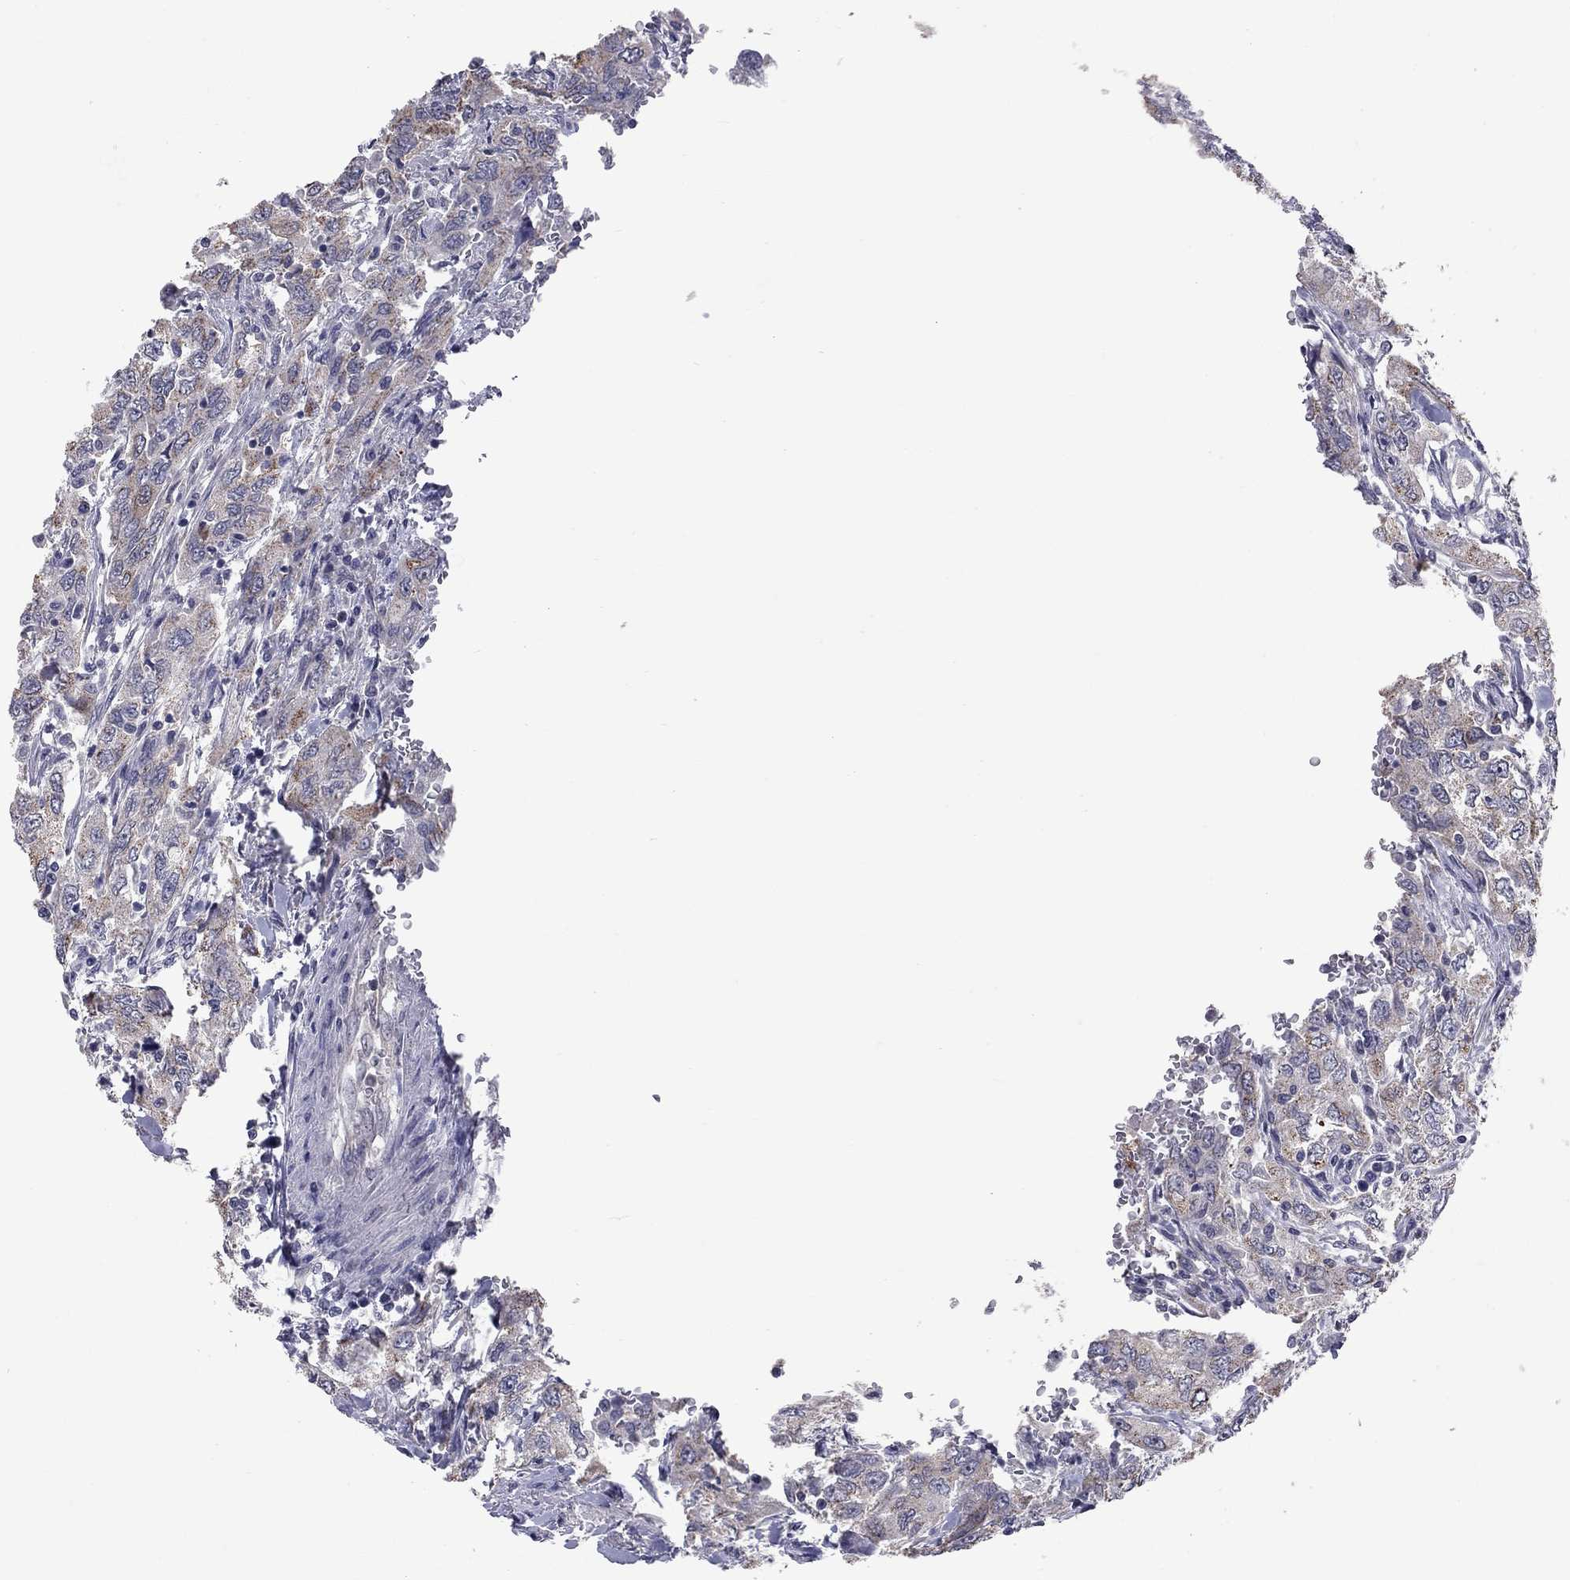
{"staining": {"intensity": "moderate", "quantity": ">75%", "location": "cytoplasmic/membranous"}, "tissue": "urothelial cancer", "cell_type": "Tumor cells", "image_type": "cancer", "snomed": [{"axis": "morphology", "description": "Urothelial carcinoma, High grade"}, {"axis": "topography", "description": "Urinary bladder"}], "caption": "This micrograph shows urothelial carcinoma (high-grade) stained with IHC to label a protein in brown. The cytoplasmic/membranous of tumor cells show moderate positivity for the protein. Nuclei are counter-stained blue.", "gene": "SHOC2", "patient": {"sex": "male", "age": 76}}